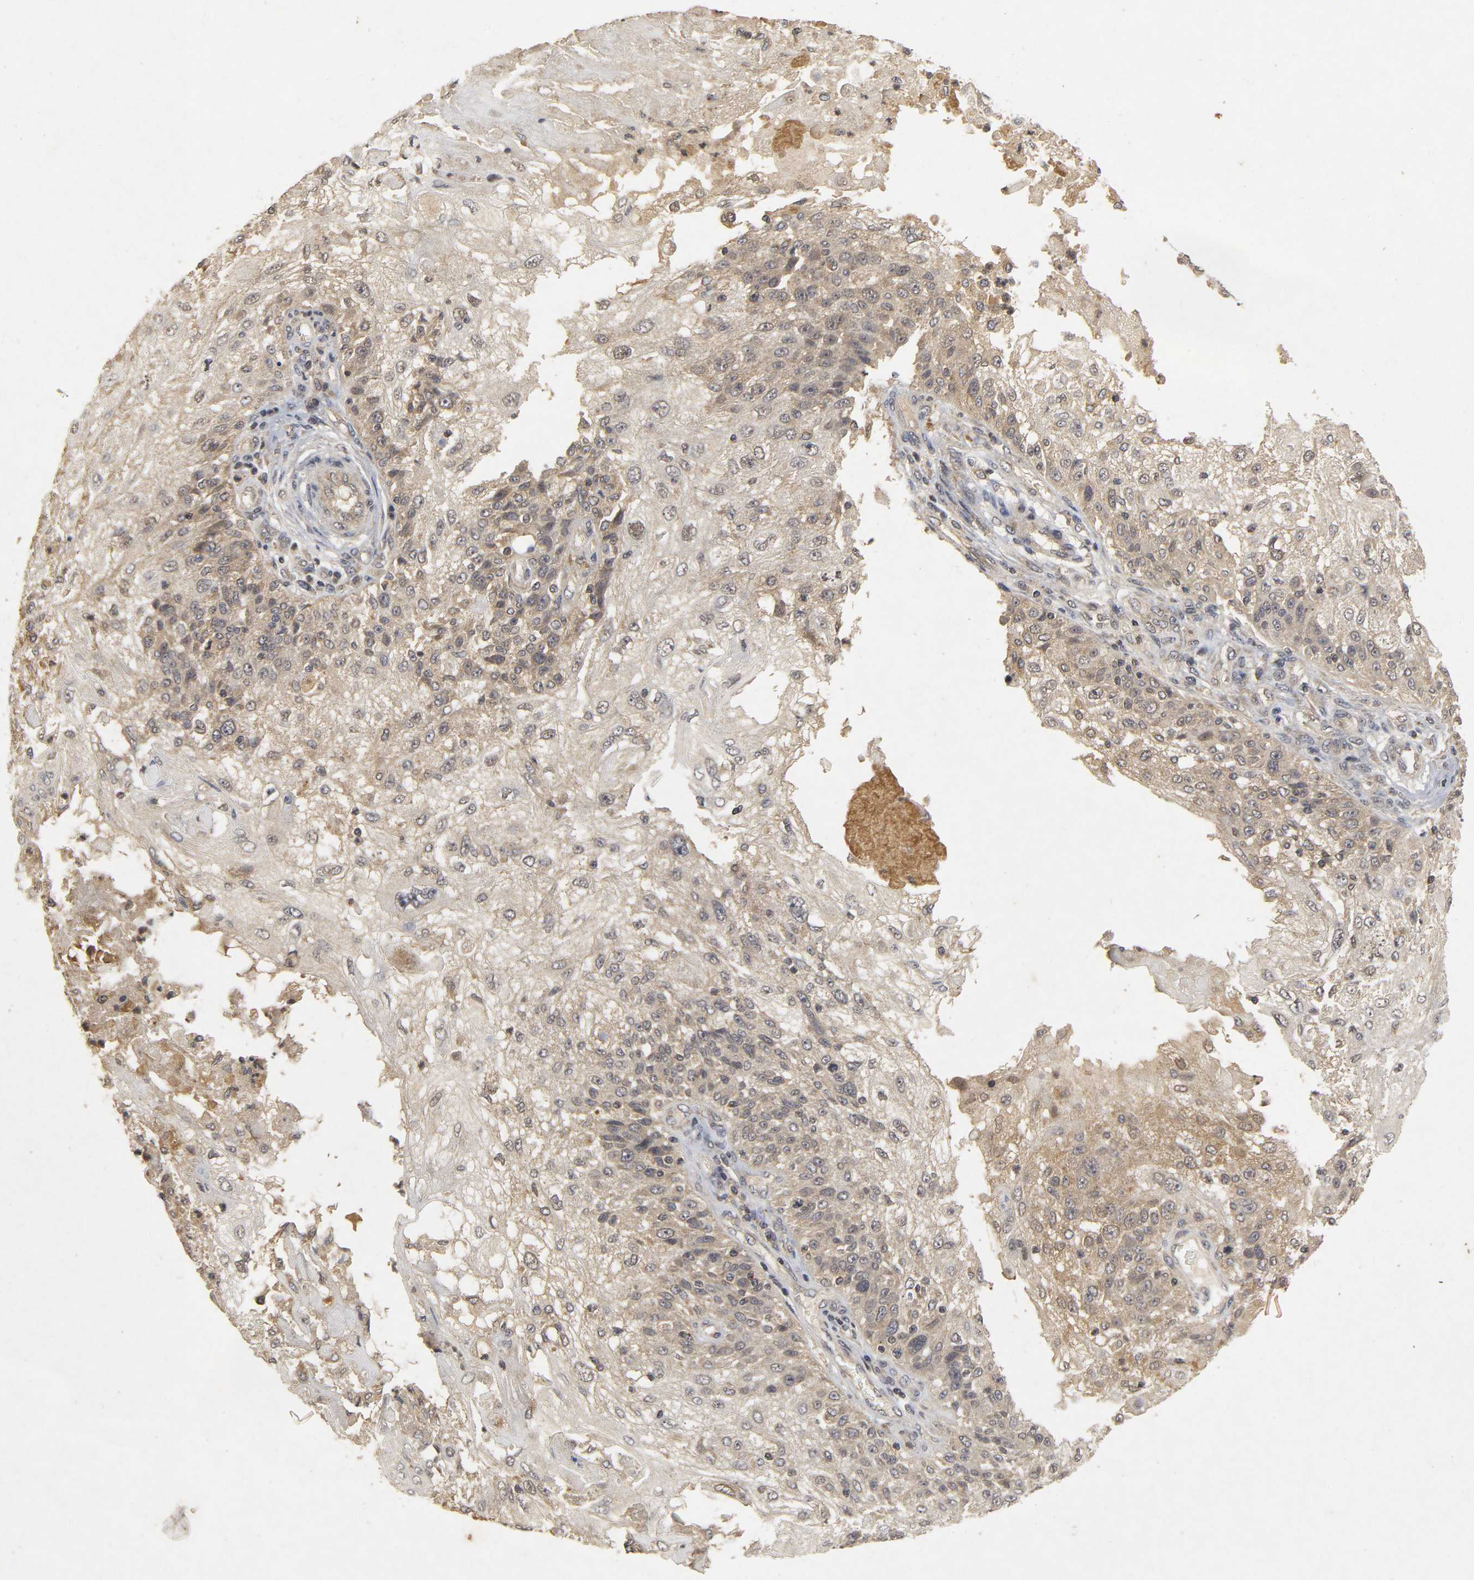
{"staining": {"intensity": "weak", "quantity": "25%-75%", "location": "cytoplasmic/membranous"}, "tissue": "skin cancer", "cell_type": "Tumor cells", "image_type": "cancer", "snomed": [{"axis": "morphology", "description": "Normal tissue, NOS"}, {"axis": "morphology", "description": "Squamous cell carcinoma, NOS"}, {"axis": "topography", "description": "Skin"}], "caption": "Skin squamous cell carcinoma stained with immunohistochemistry (IHC) demonstrates weak cytoplasmic/membranous positivity in approximately 25%-75% of tumor cells.", "gene": "TRAF6", "patient": {"sex": "female", "age": 83}}